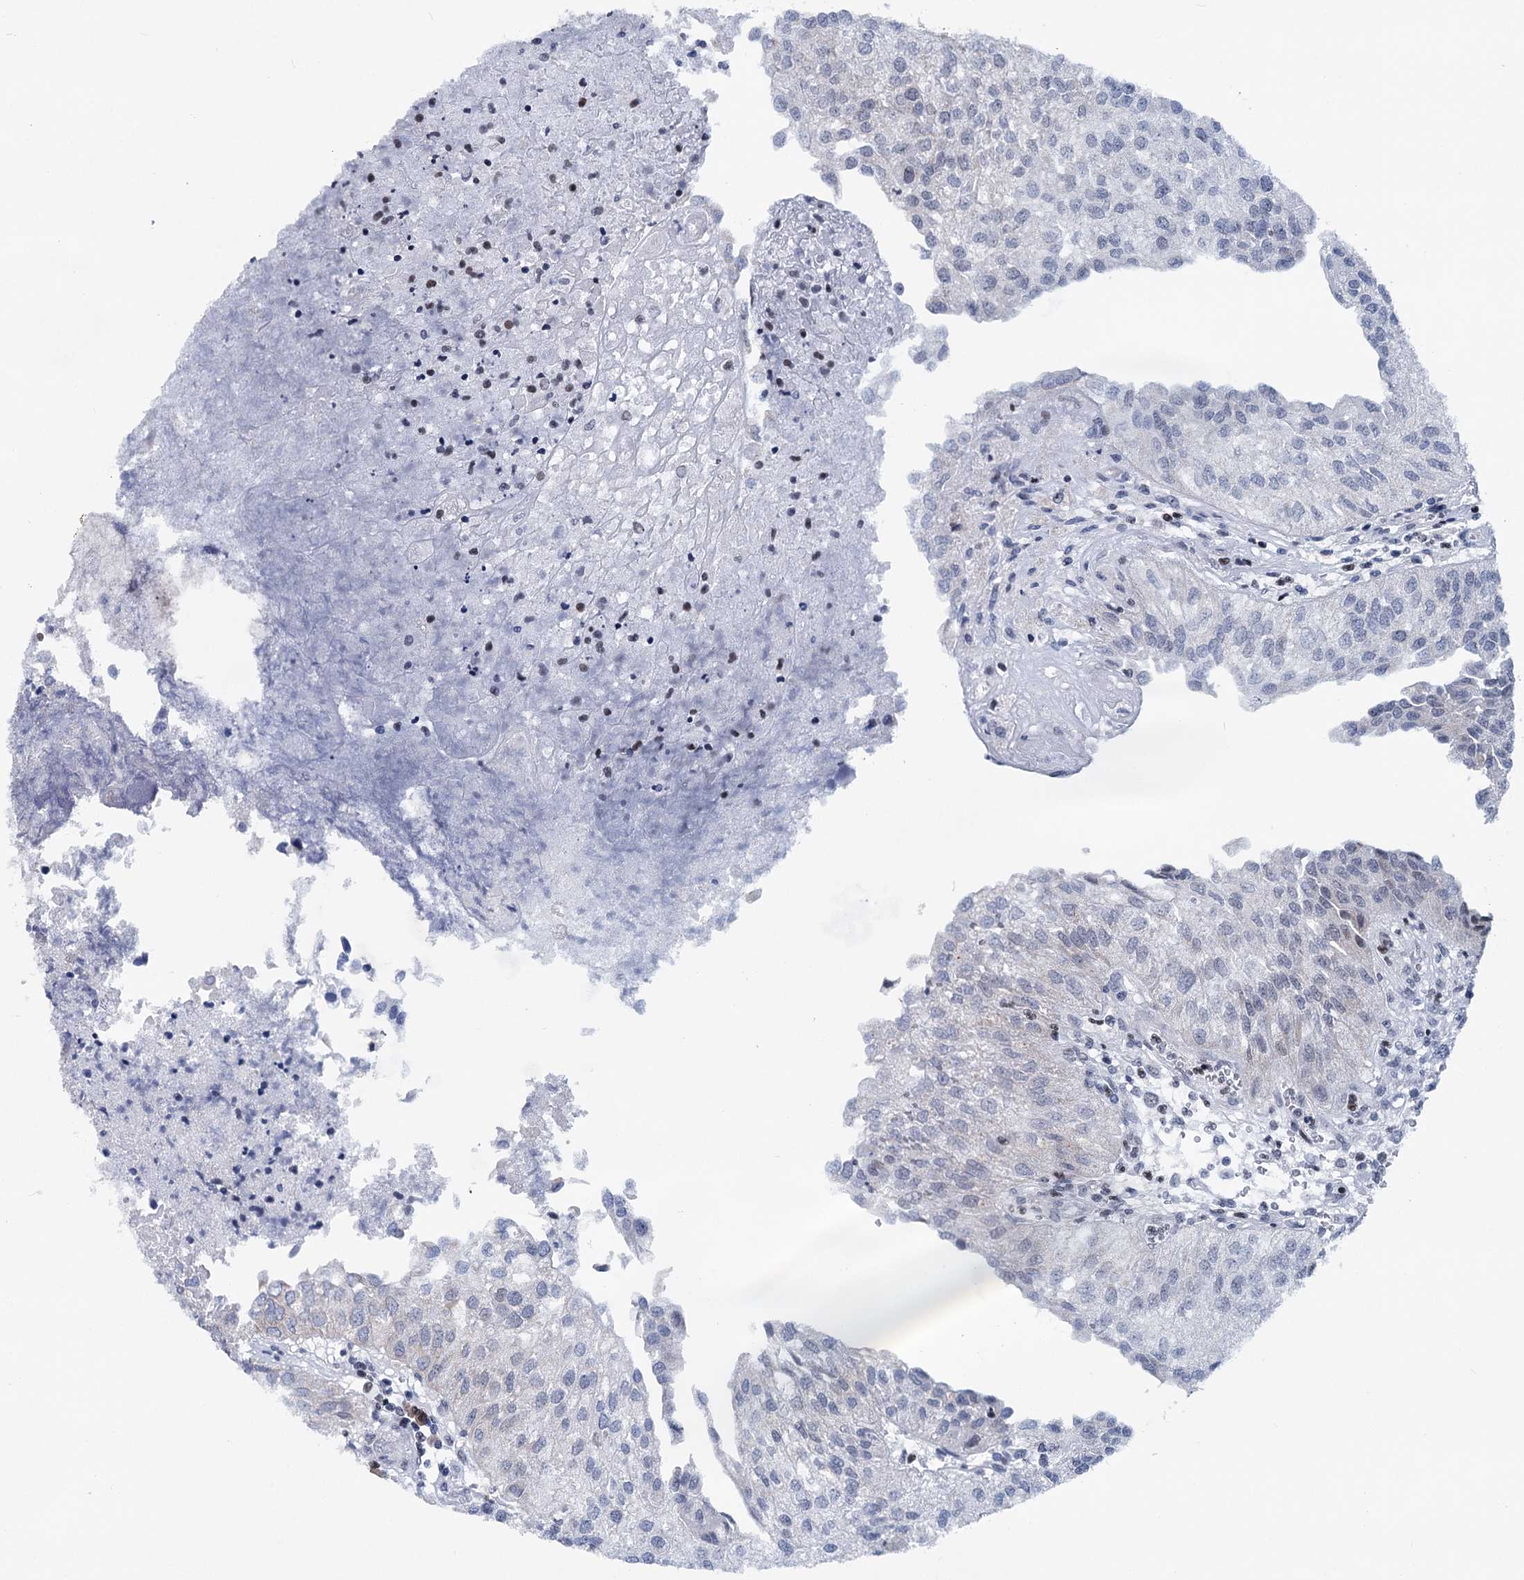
{"staining": {"intensity": "negative", "quantity": "none", "location": "none"}, "tissue": "urothelial cancer", "cell_type": "Tumor cells", "image_type": "cancer", "snomed": [{"axis": "morphology", "description": "Urothelial carcinoma, Low grade"}, {"axis": "topography", "description": "Urinary bladder"}], "caption": "The photomicrograph exhibits no significant staining in tumor cells of urothelial carcinoma (low-grade).", "gene": "ZCCHC10", "patient": {"sex": "female", "age": 89}}